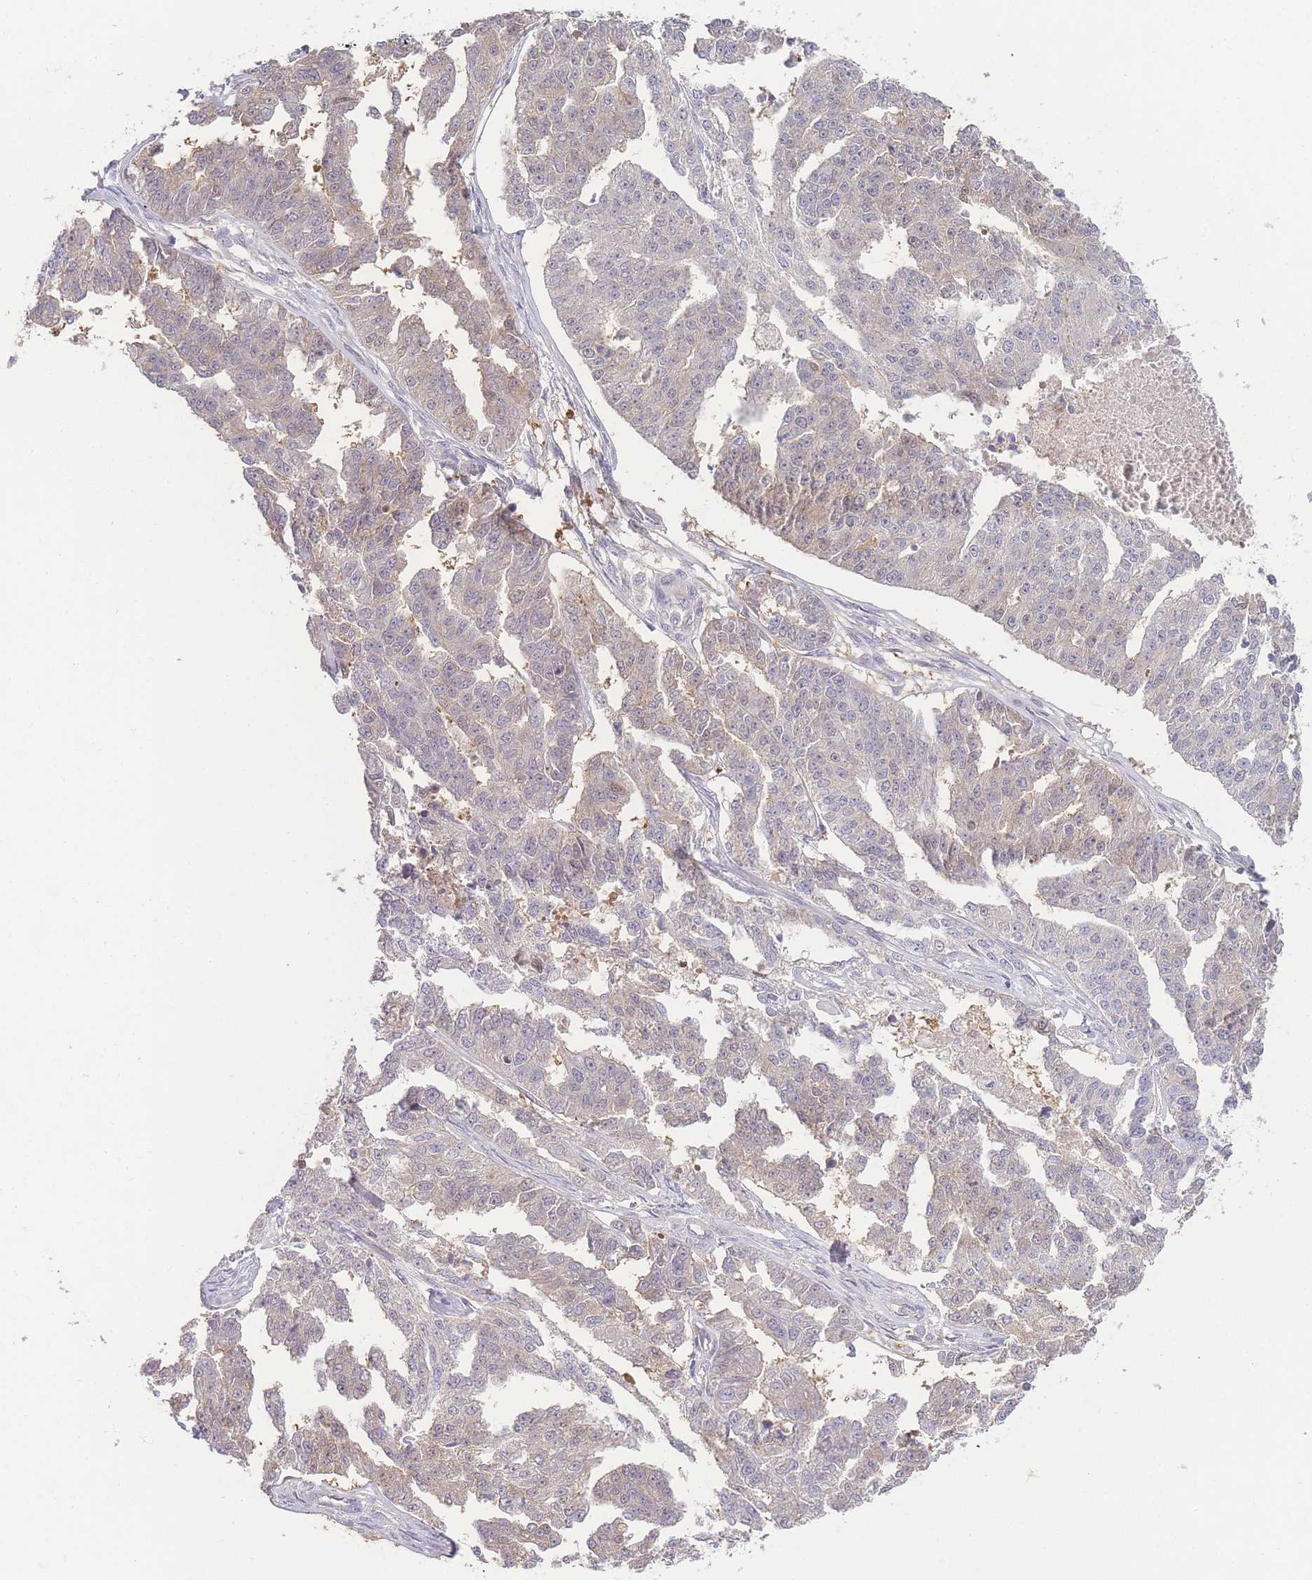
{"staining": {"intensity": "weak", "quantity": "<25%", "location": "cytoplasmic/membranous"}, "tissue": "ovarian cancer", "cell_type": "Tumor cells", "image_type": "cancer", "snomed": [{"axis": "morphology", "description": "Cystadenocarcinoma, serous, NOS"}, {"axis": "topography", "description": "Ovary"}], "caption": "This is an immunohistochemistry (IHC) histopathology image of serous cystadenocarcinoma (ovarian). There is no expression in tumor cells.", "gene": "SPHKAP", "patient": {"sex": "female", "age": 58}}